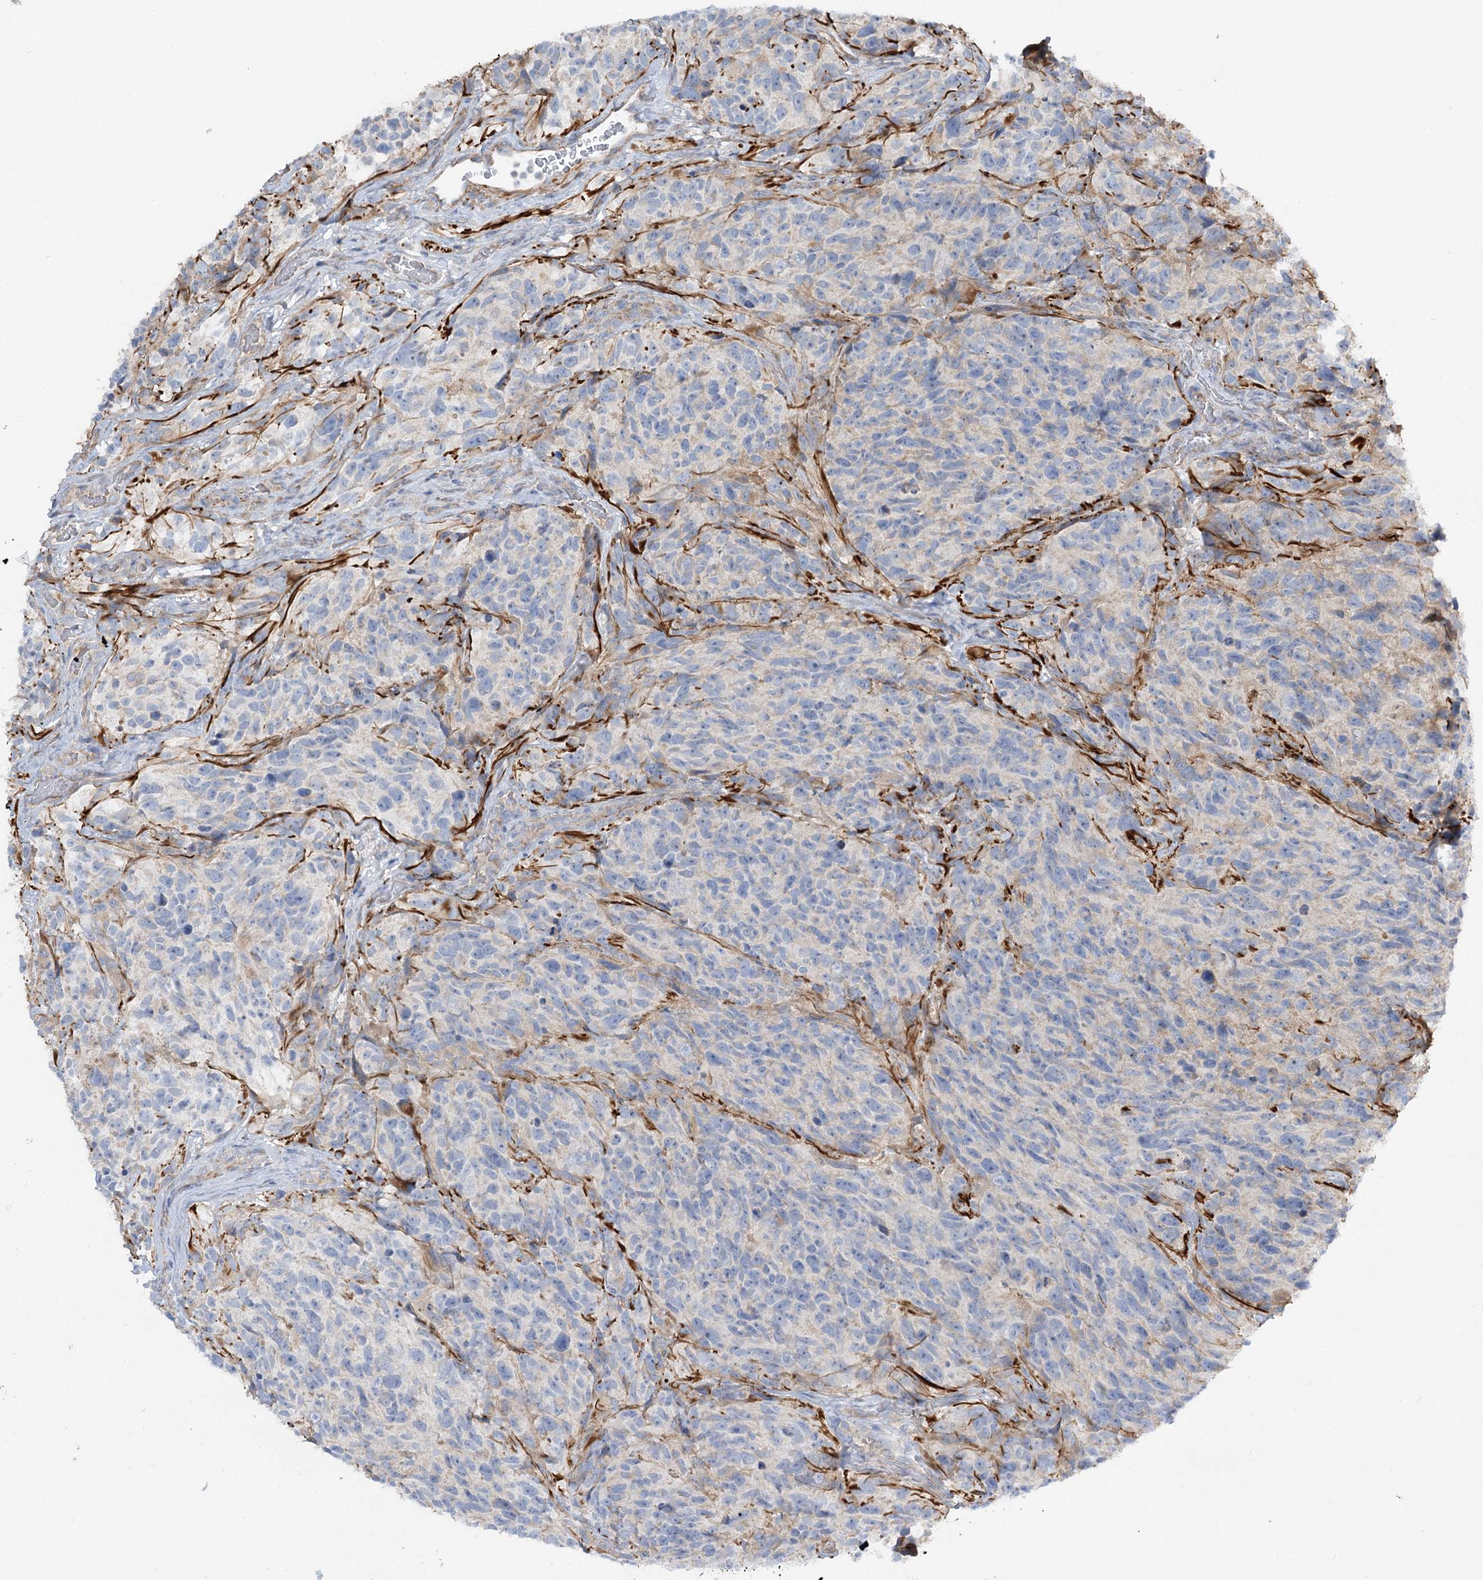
{"staining": {"intensity": "negative", "quantity": "none", "location": "none"}, "tissue": "glioma", "cell_type": "Tumor cells", "image_type": "cancer", "snomed": [{"axis": "morphology", "description": "Glioma, malignant, High grade"}, {"axis": "topography", "description": "Brain"}], "caption": "This is a histopathology image of immunohistochemistry (IHC) staining of high-grade glioma (malignant), which shows no expression in tumor cells.", "gene": "KIAA0825", "patient": {"sex": "male", "age": 69}}